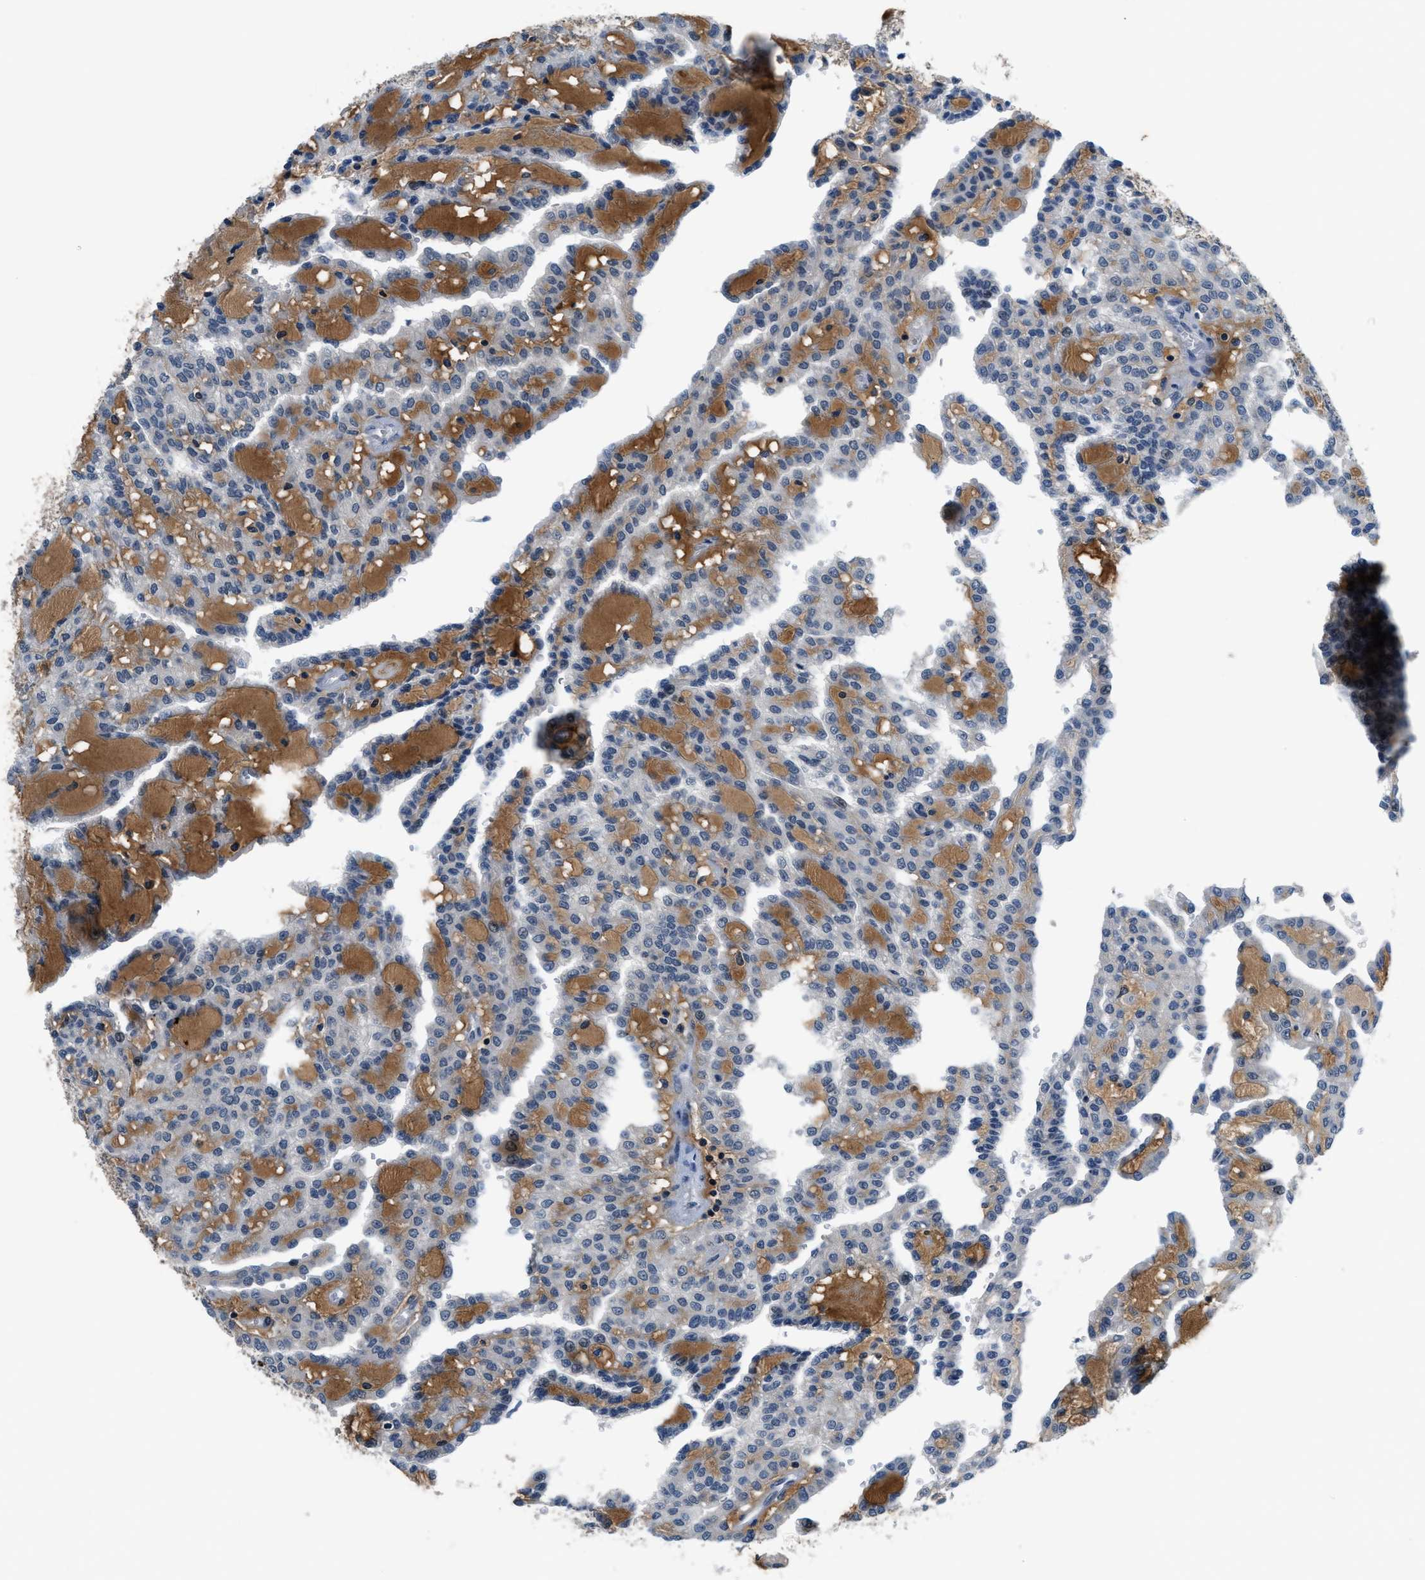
{"staining": {"intensity": "negative", "quantity": "none", "location": "none"}, "tissue": "renal cancer", "cell_type": "Tumor cells", "image_type": "cancer", "snomed": [{"axis": "morphology", "description": "Adenocarcinoma, NOS"}, {"axis": "topography", "description": "Kidney"}], "caption": "Immunohistochemical staining of adenocarcinoma (renal) reveals no significant positivity in tumor cells.", "gene": "SETD5", "patient": {"sex": "male", "age": 63}}